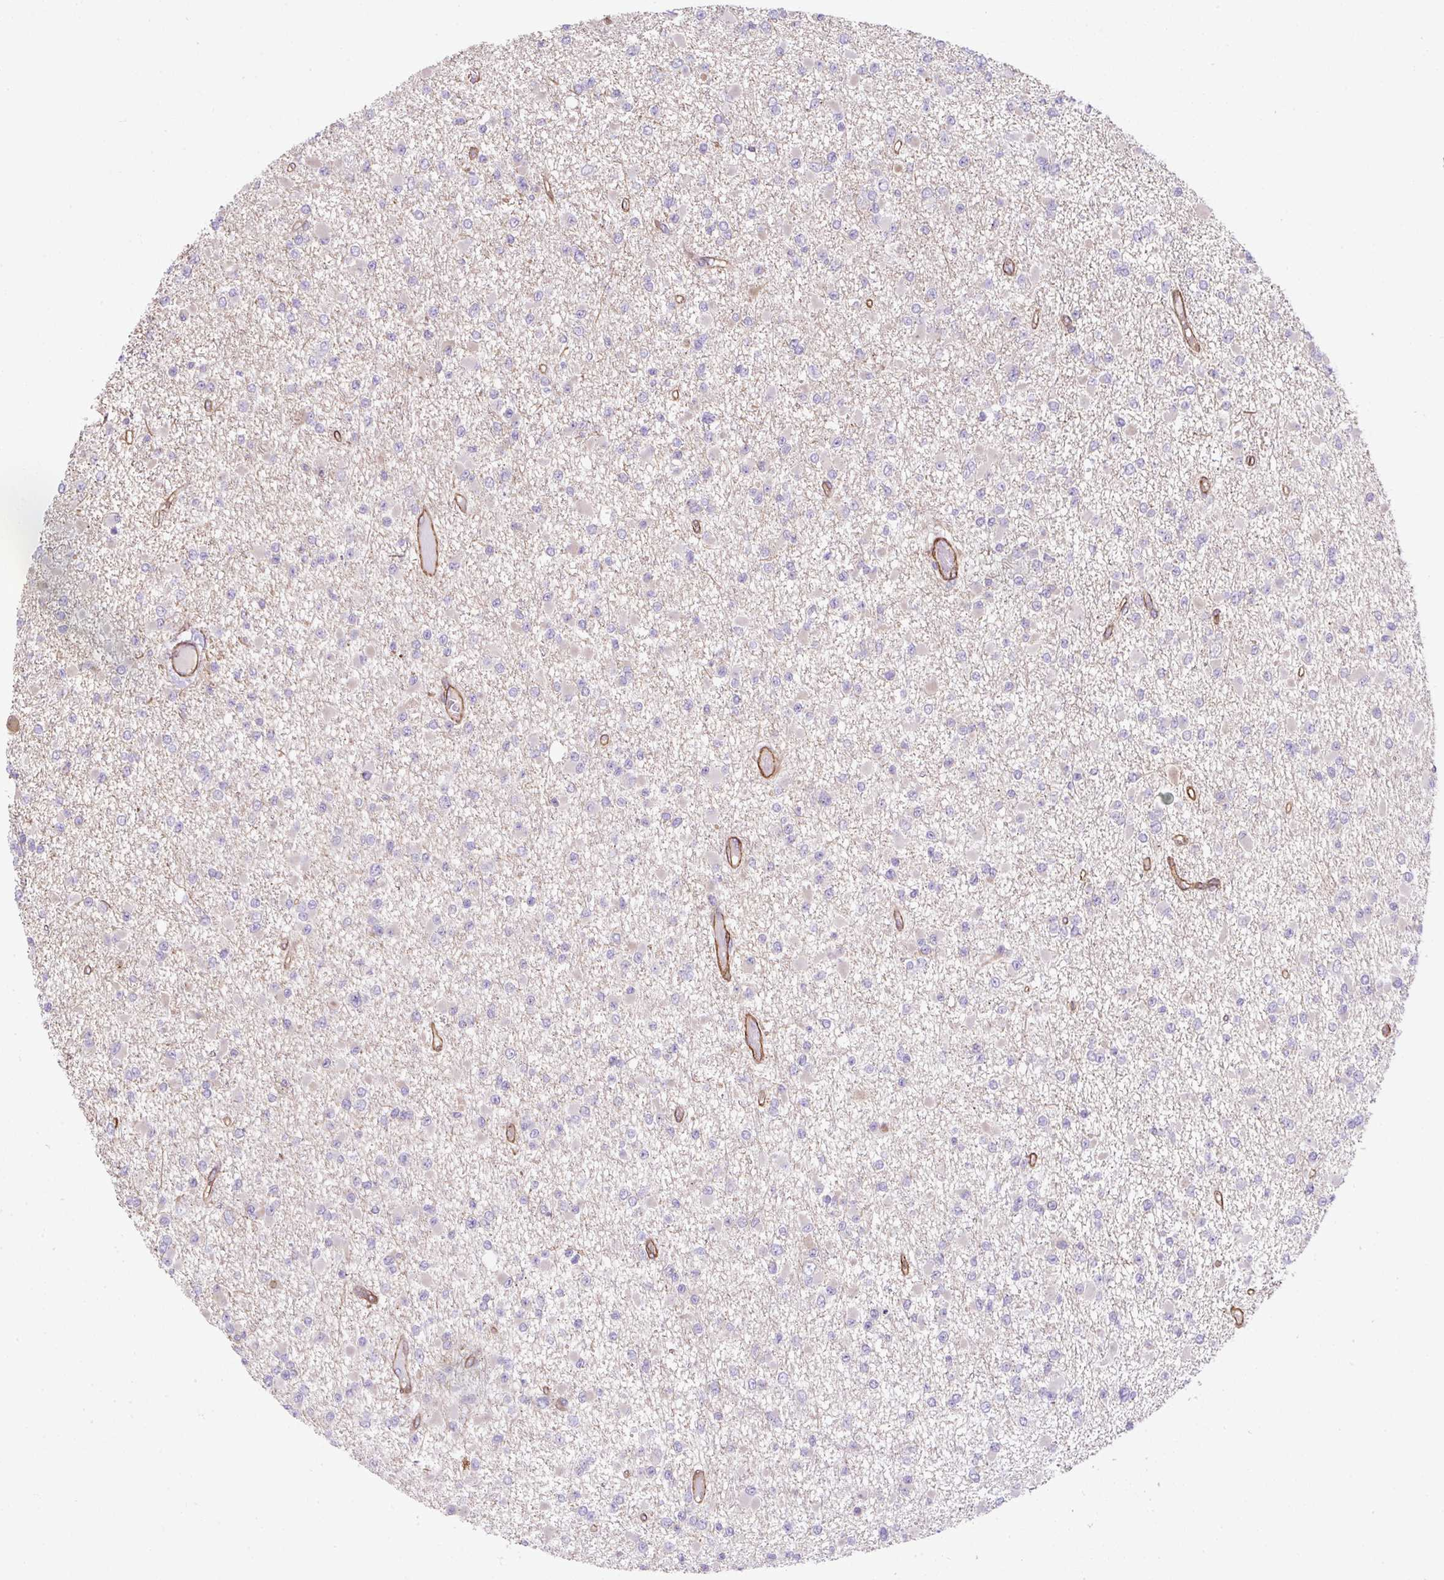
{"staining": {"intensity": "negative", "quantity": "none", "location": "none"}, "tissue": "glioma", "cell_type": "Tumor cells", "image_type": "cancer", "snomed": [{"axis": "morphology", "description": "Glioma, malignant, Low grade"}, {"axis": "topography", "description": "Brain"}], "caption": "This is an IHC histopathology image of malignant glioma (low-grade). There is no staining in tumor cells.", "gene": "ANKUB1", "patient": {"sex": "female", "age": 22}}